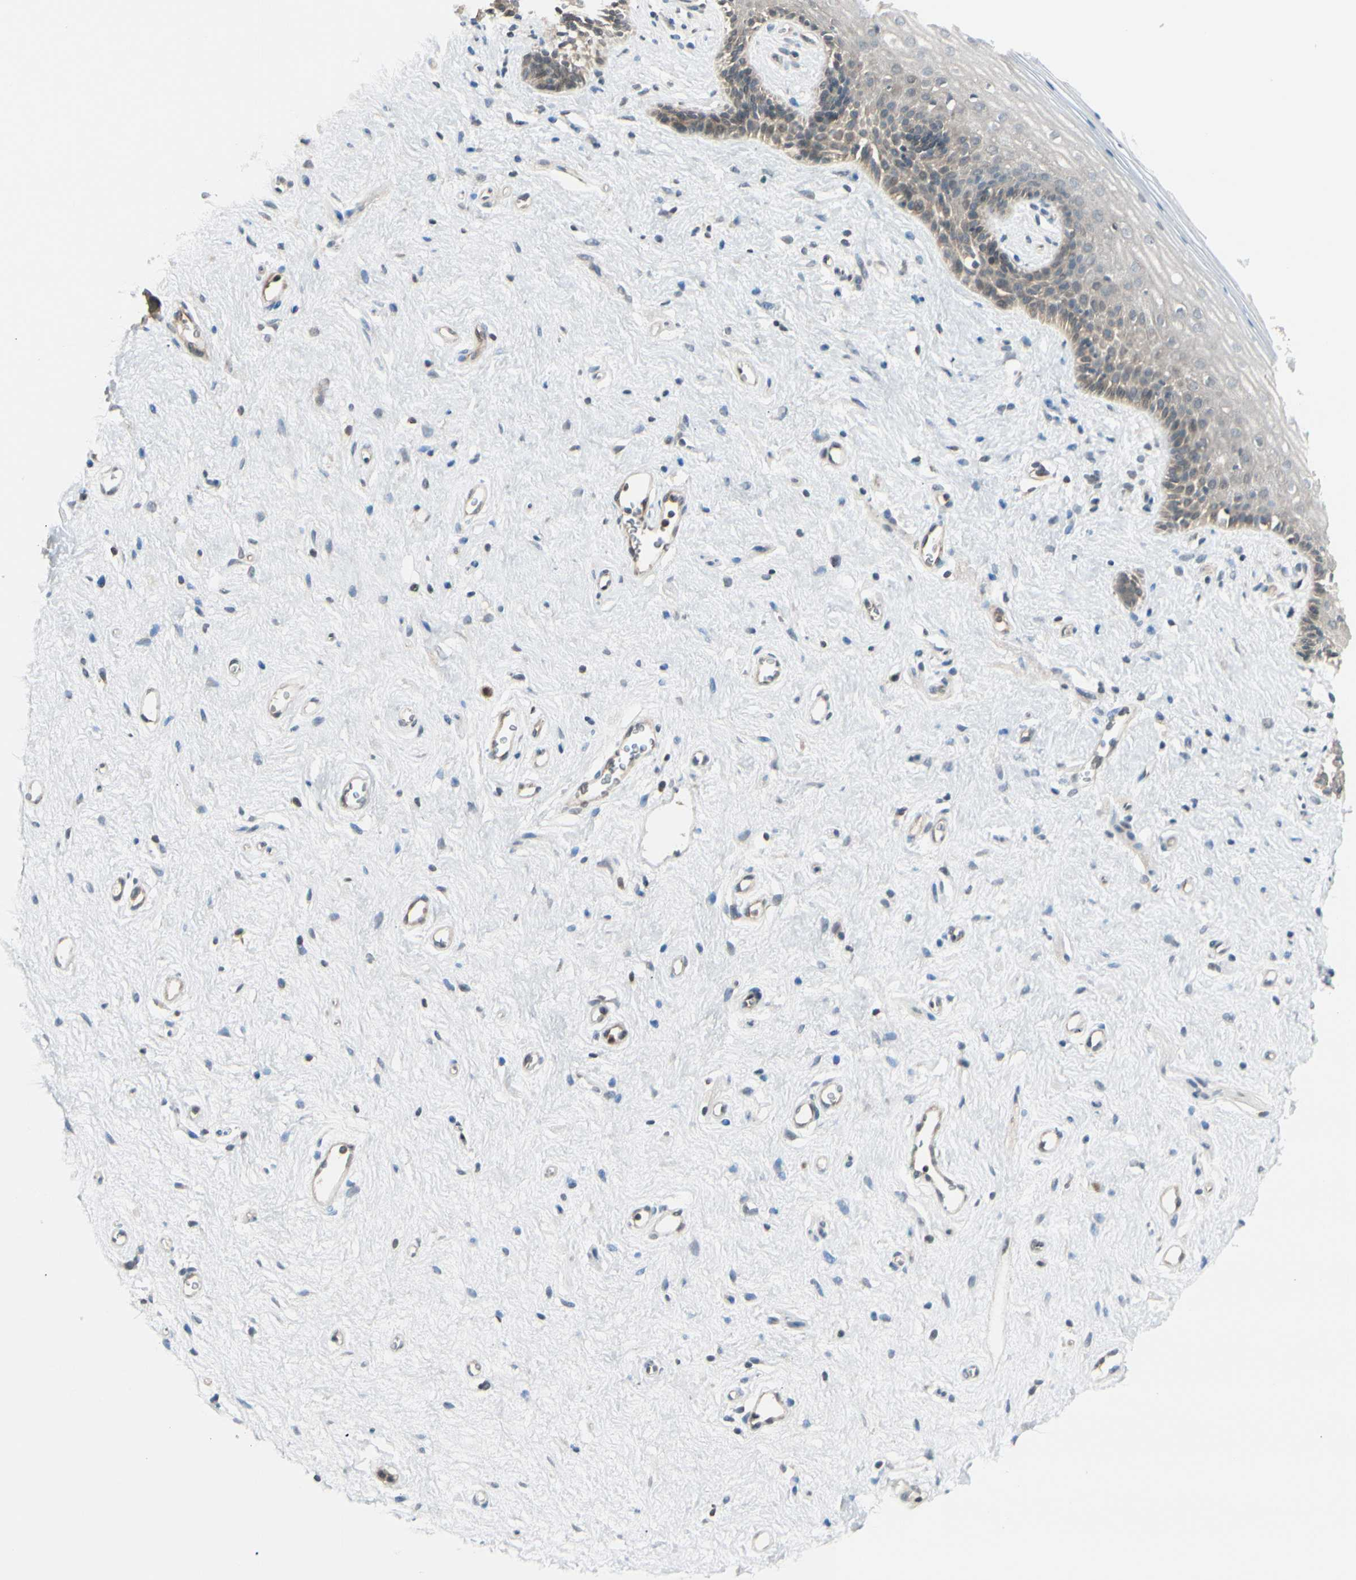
{"staining": {"intensity": "weak", "quantity": "25%-75%", "location": "cytoplasmic/membranous"}, "tissue": "vagina", "cell_type": "Squamous epithelial cells", "image_type": "normal", "snomed": [{"axis": "morphology", "description": "Normal tissue, NOS"}, {"axis": "topography", "description": "Vagina"}], "caption": "Normal vagina exhibits weak cytoplasmic/membranous expression in about 25%-75% of squamous epithelial cells.", "gene": "FGF10", "patient": {"sex": "female", "age": 44}}